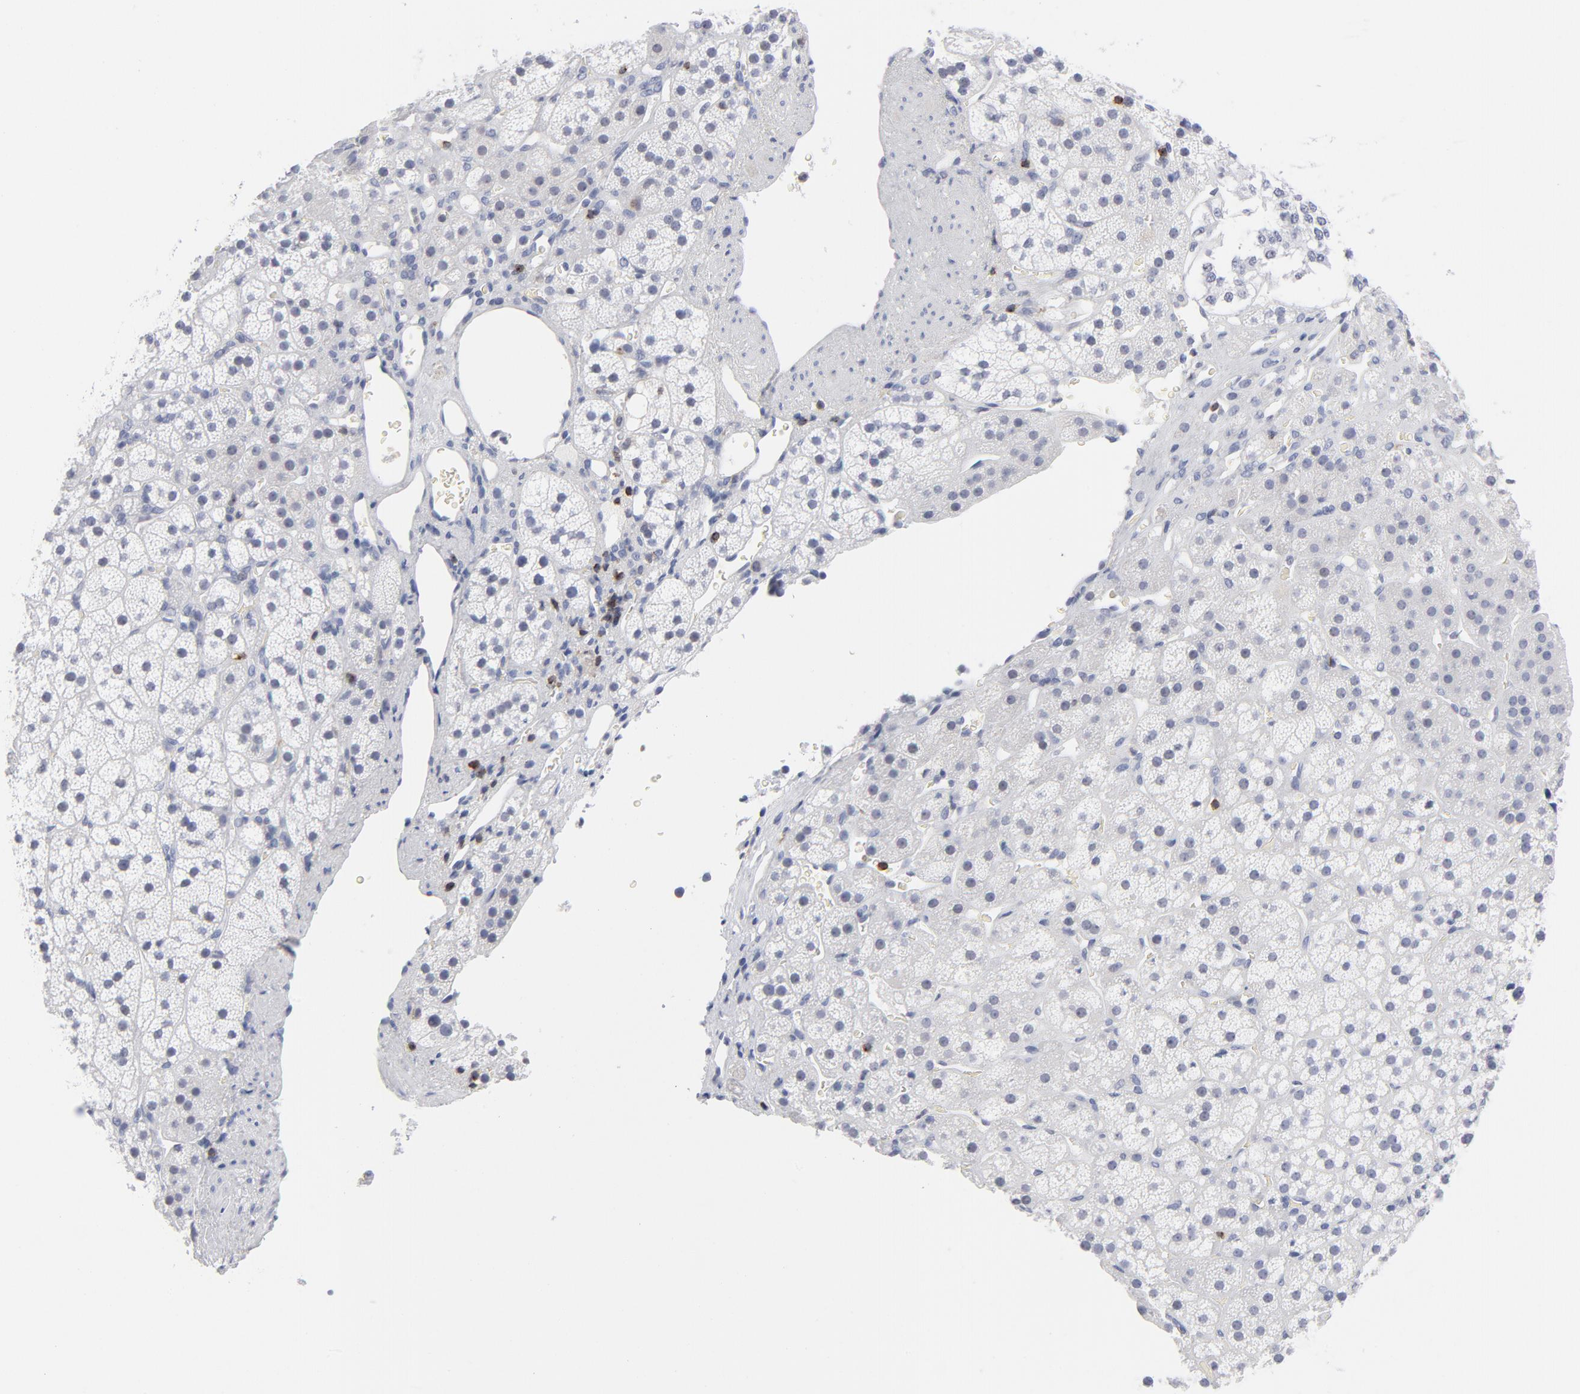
{"staining": {"intensity": "negative", "quantity": "none", "location": "none"}, "tissue": "adrenal gland", "cell_type": "Glandular cells", "image_type": "normal", "snomed": [{"axis": "morphology", "description": "Normal tissue, NOS"}, {"axis": "topography", "description": "Adrenal gland"}], "caption": "An immunohistochemistry (IHC) photomicrograph of benign adrenal gland is shown. There is no staining in glandular cells of adrenal gland.", "gene": "CD2", "patient": {"sex": "female", "age": 44}}